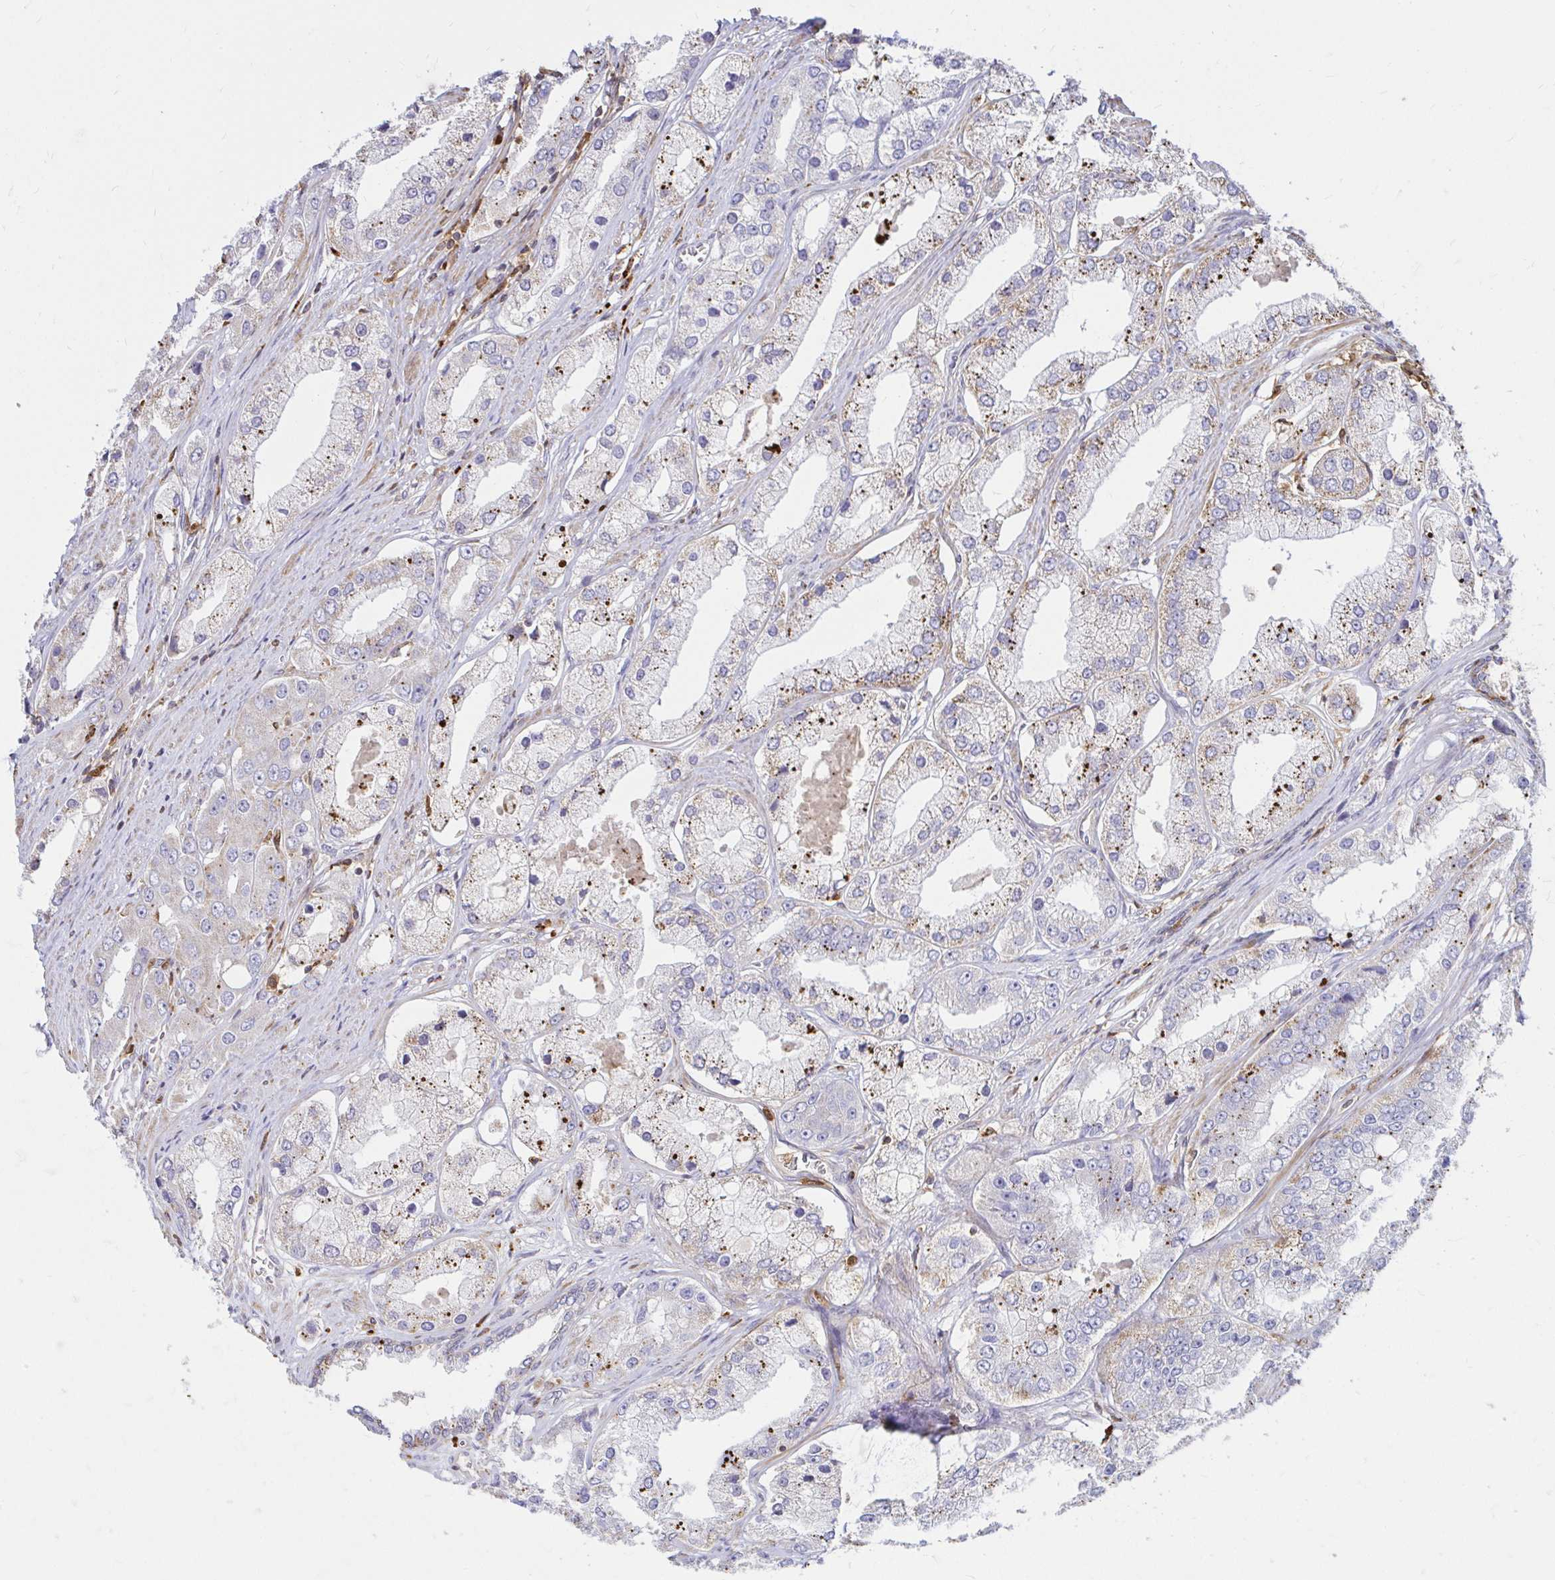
{"staining": {"intensity": "moderate", "quantity": "<25%", "location": "cytoplasmic/membranous"}, "tissue": "prostate cancer", "cell_type": "Tumor cells", "image_type": "cancer", "snomed": [{"axis": "morphology", "description": "Adenocarcinoma, Low grade"}, {"axis": "topography", "description": "Prostate"}], "caption": "Protein expression analysis of human prostate cancer (adenocarcinoma (low-grade)) reveals moderate cytoplasmic/membranous staining in approximately <25% of tumor cells.", "gene": "PYCARD", "patient": {"sex": "male", "age": 69}}